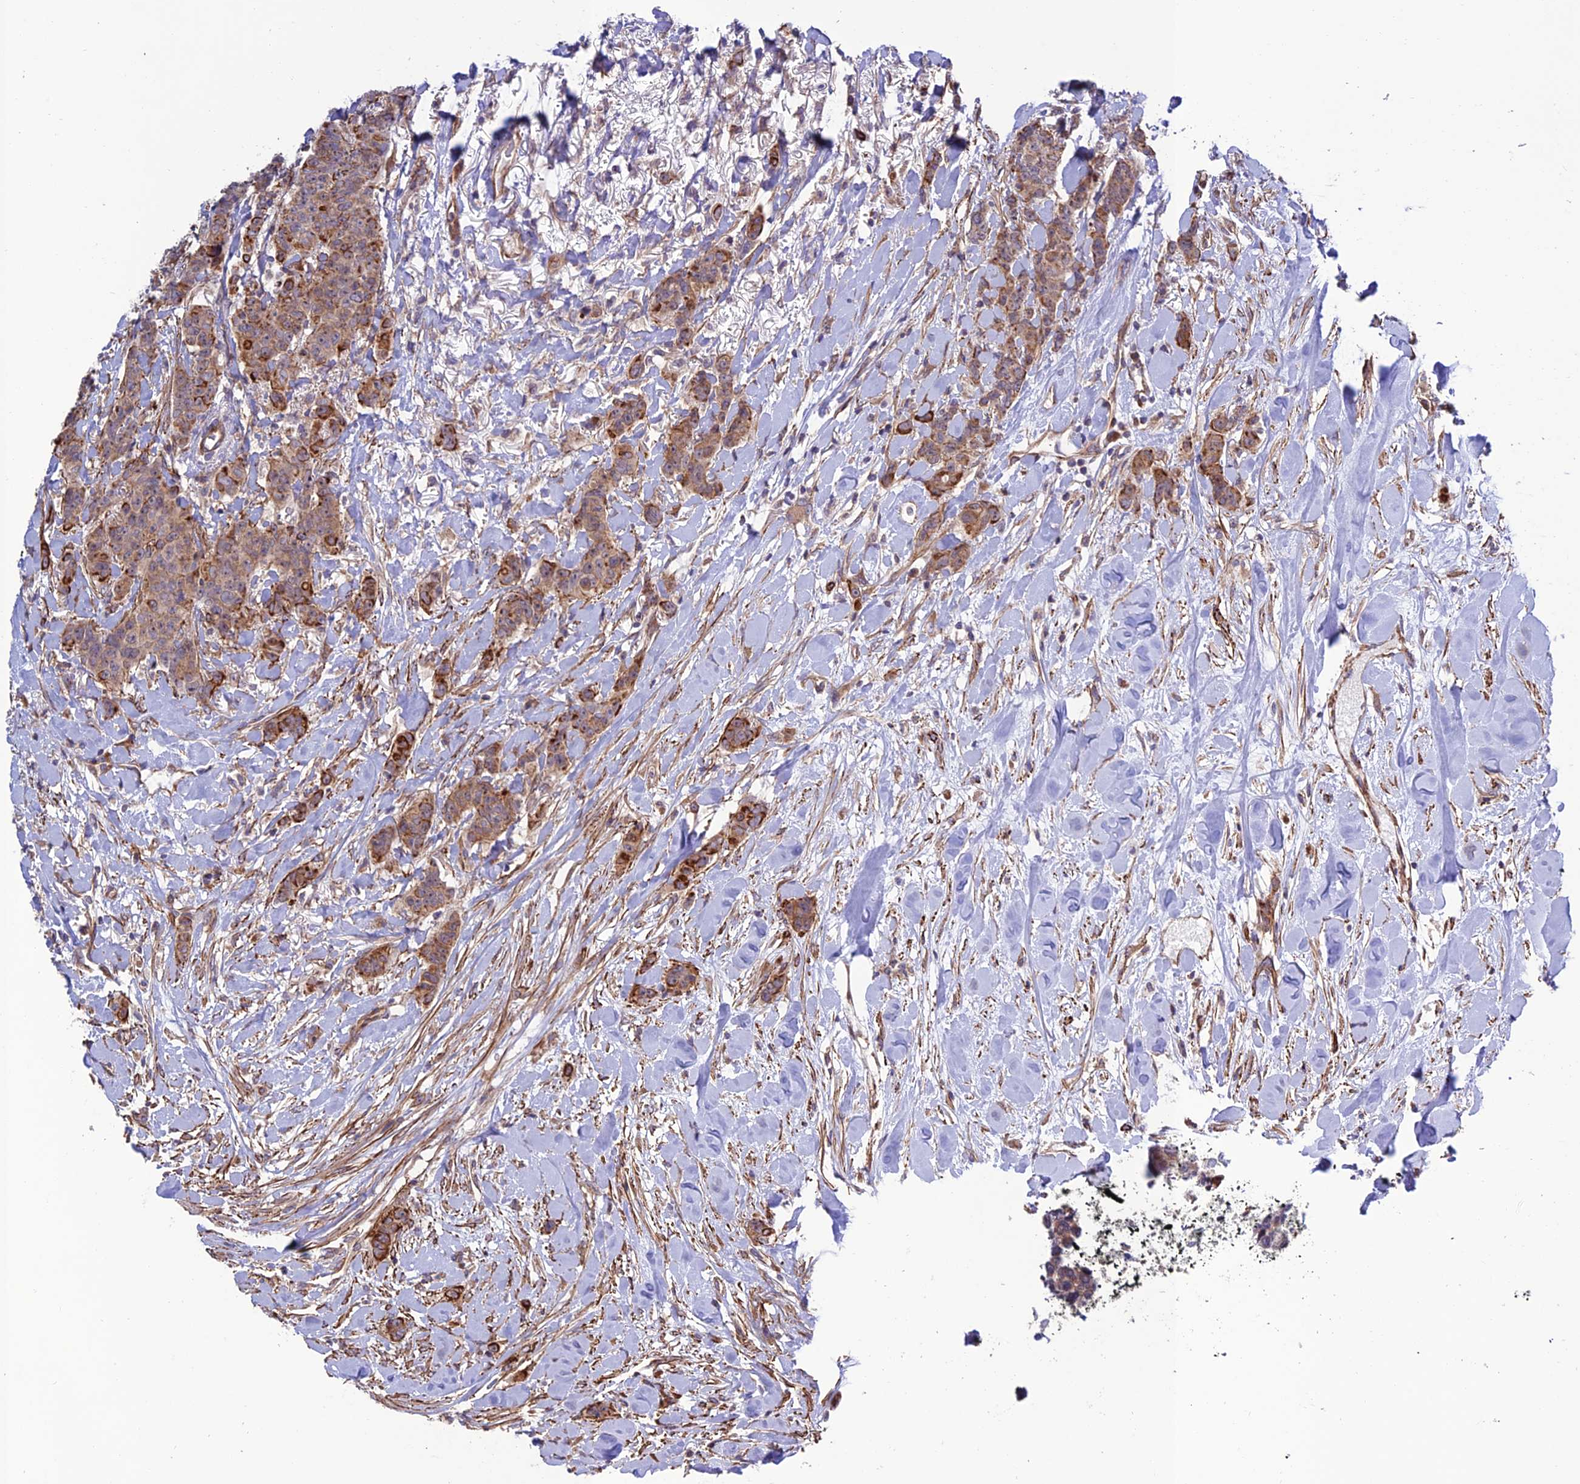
{"staining": {"intensity": "strong", "quantity": "<25%", "location": "cytoplasmic/membranous"}, "tissue": "breast cancer", "cell_type": "Tumor cells", "image_type": "cancer", "snomed": [{"axis": "morphology", "description": "Duct carcinoma"}, {"axis": "topography", "description": "Breast"}], "caption": "Breast cancer (infiltrating ductal carcinoma) stained with immunohistochemistry (IHC) reveals strong cytoplasmic/membranous positivity in approximately <25% of tumor cells.", "gene": "TNIP3", "patient": {"sex": "female", "age": 40}}